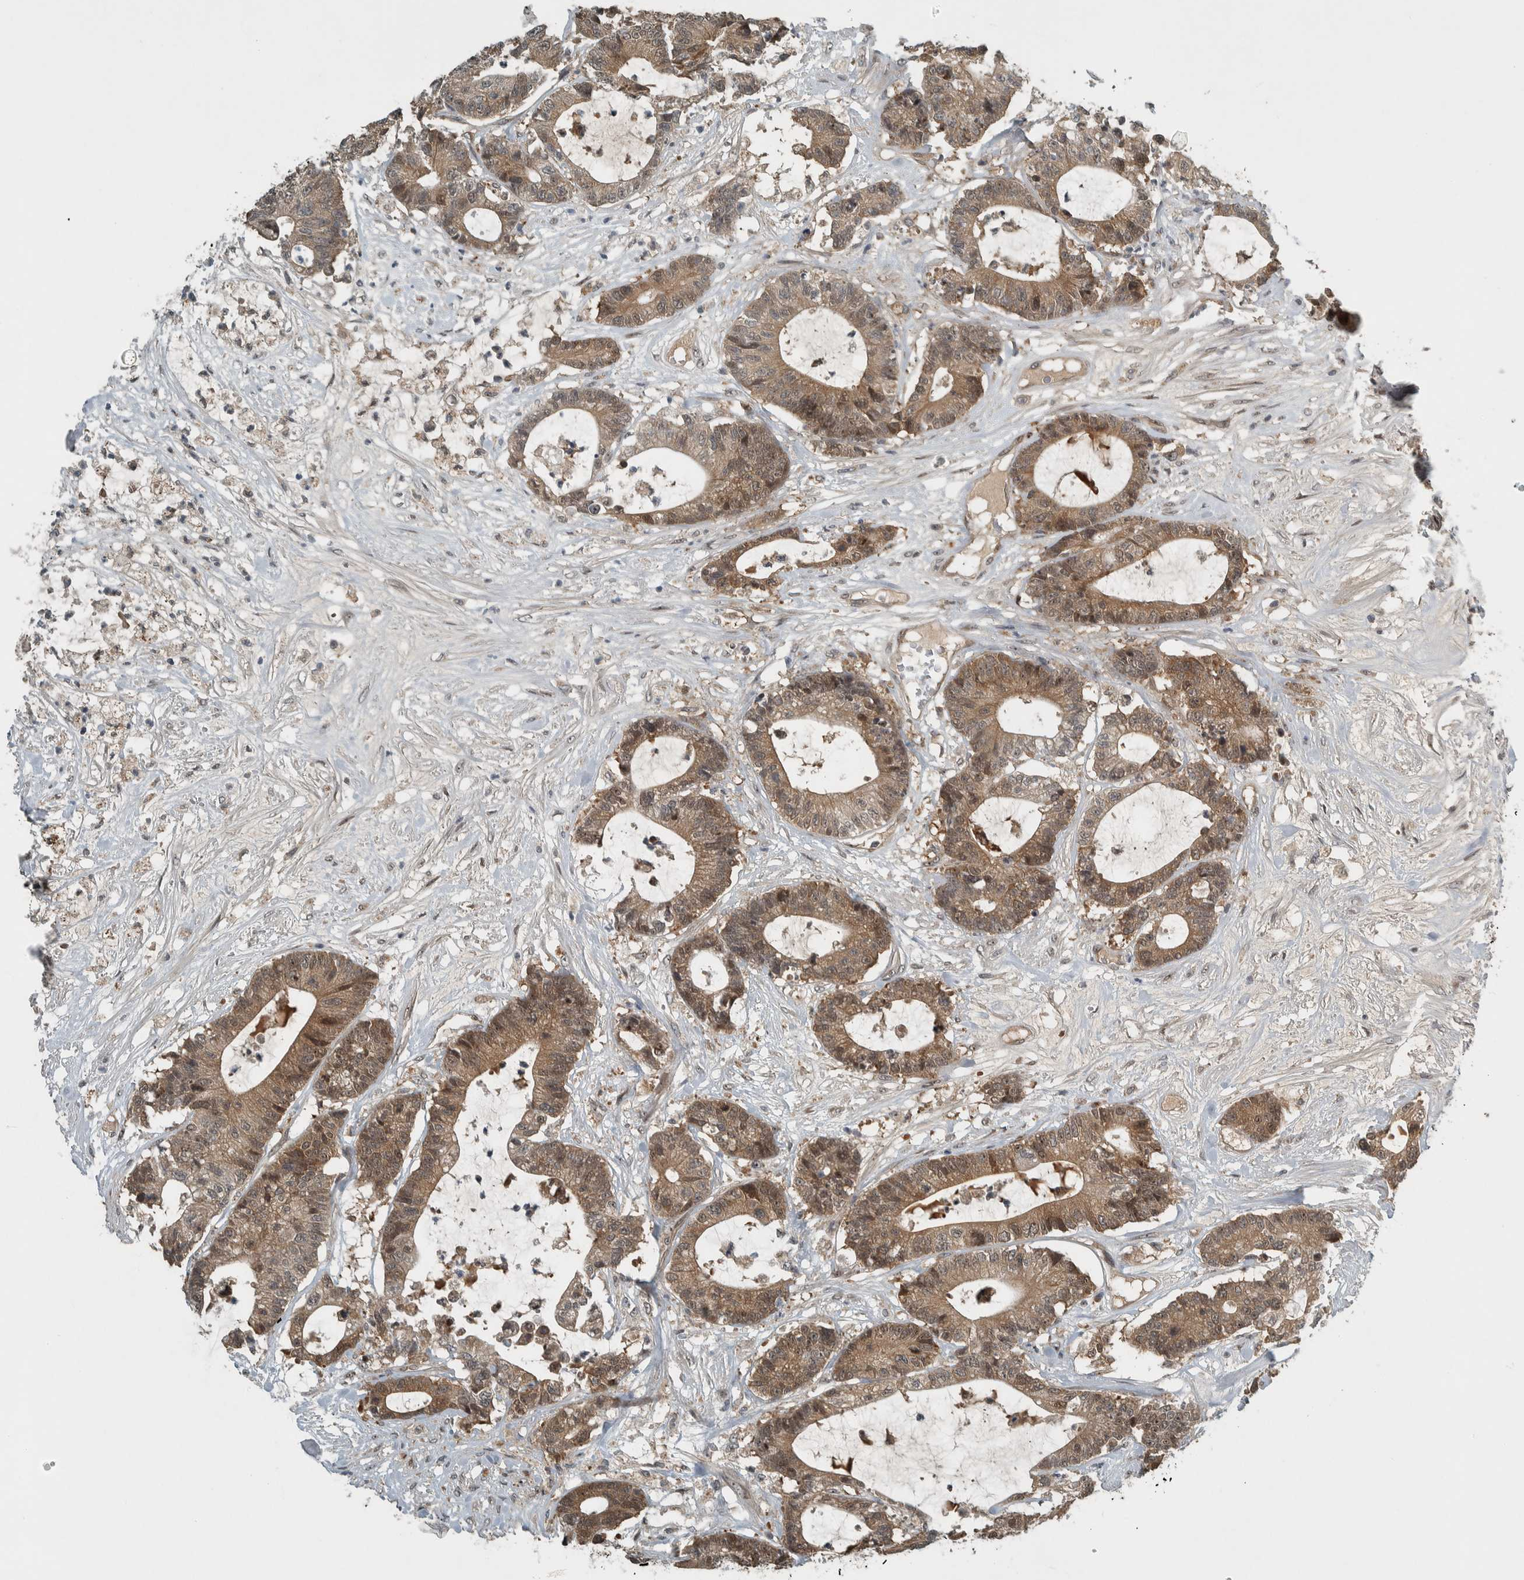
{"staining": {"intensity": "moderate", "quantity": ">75%", "location": "cytoplasmic/membranous,nuclear"}, "tissue": "colorectal cancer", "cell_type": "Tumor cells", "image_type": "cancer", "snomed": [{"axis": "morphology", "description": "Adenocarcinoma, NOS"}, {"axis": "topography", "description": "Colon"}], "caption": "Immunohistochemistry (IHC) histopathology image of human colorectal adenocarcinoma stained for a protein (brown), which shows medium levels of moderate cytoplasmic/membranous and nuclear staining in about >75% of tumor cells.", "gene": "XPO5", "patient": {"sex": "female", "age": 84}}